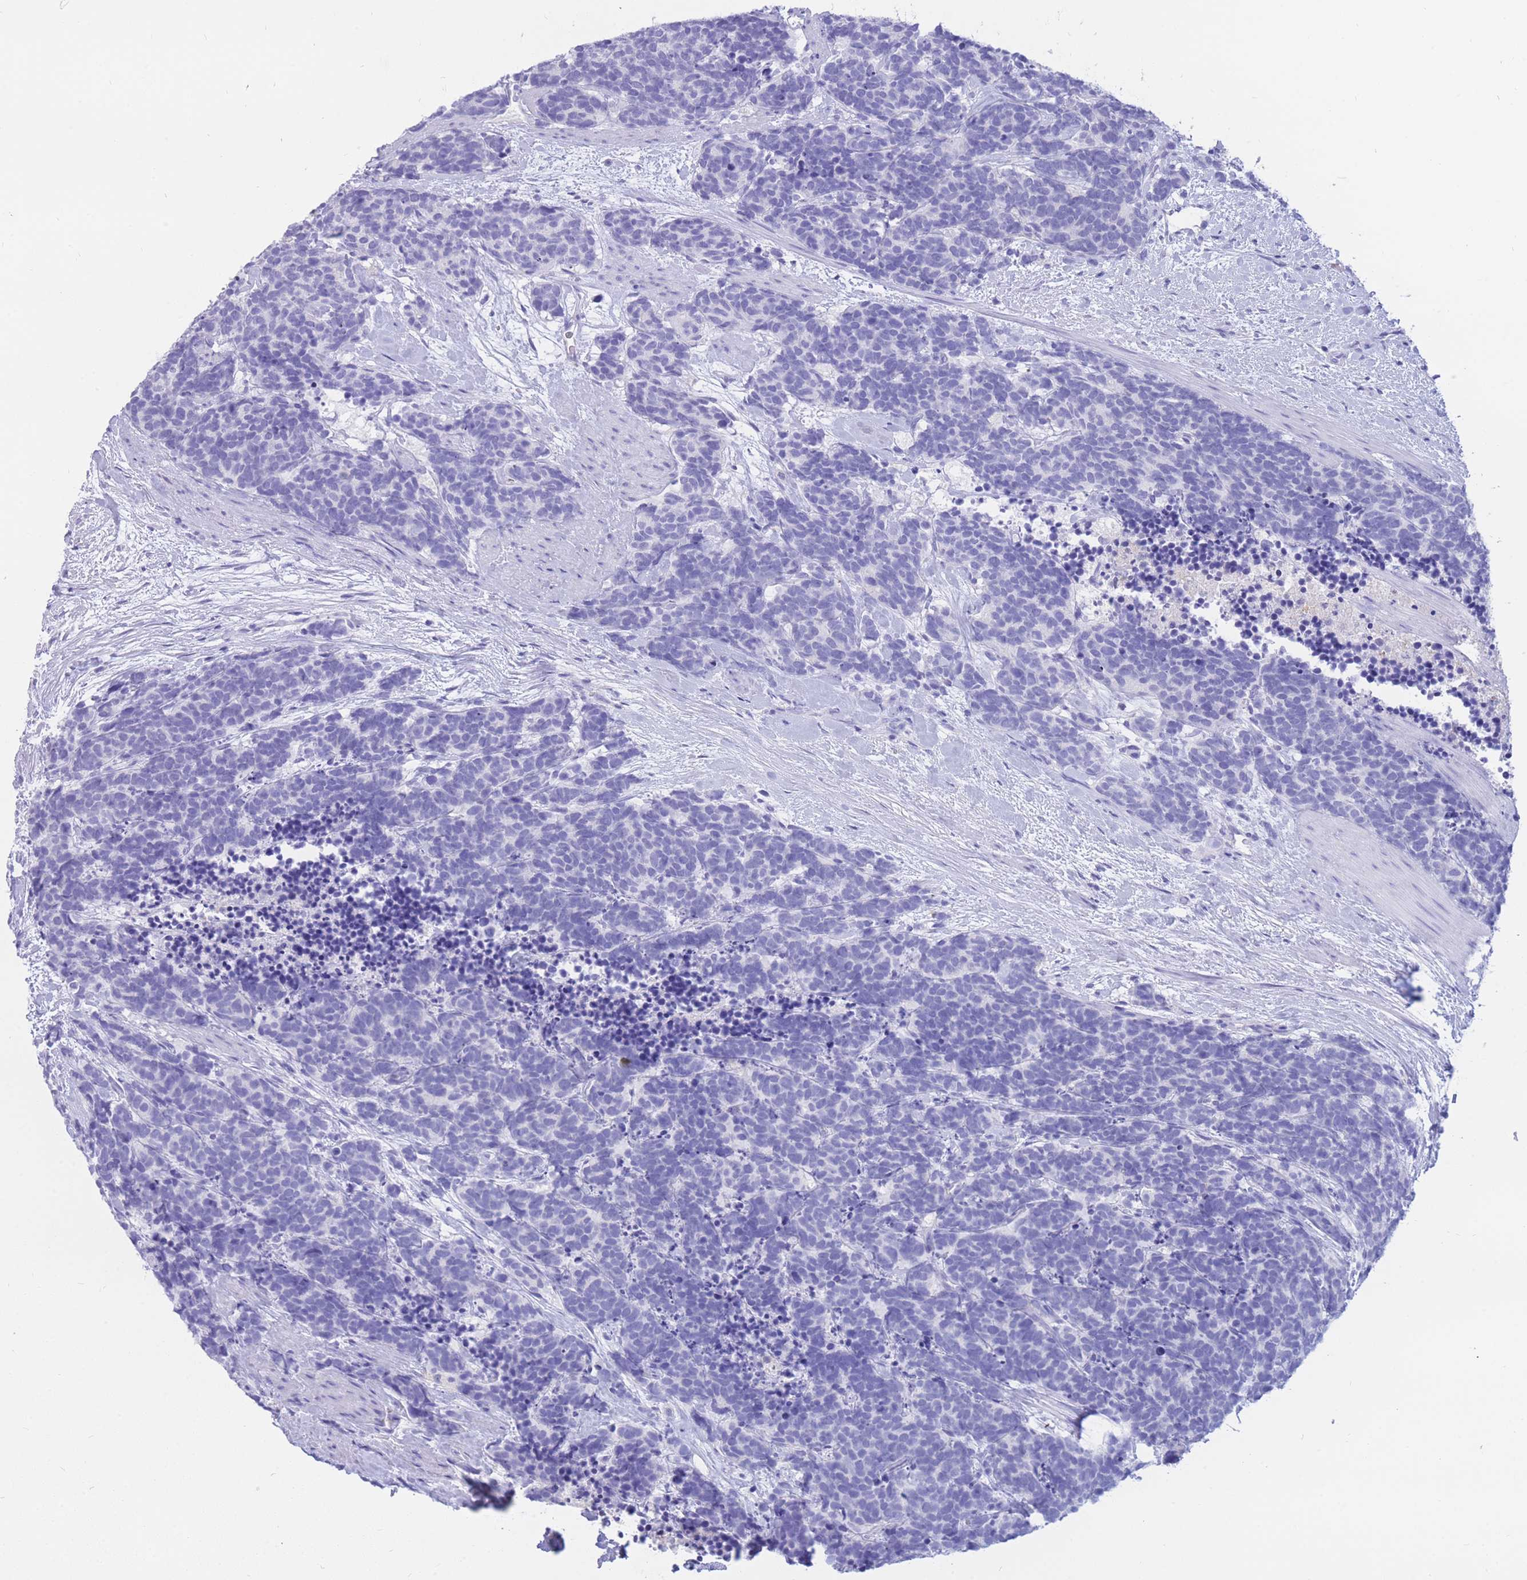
{"staining": {"intensity": "negative", "quantity": "none", "location": "none"}, "tissue": "carcinoid", "cell_type": "Tumor cells", "image_type": "cancer", "snomed": [{"axis": "morphology", "description": "Carcinoma, NOS"}, {"axis": "morphology", "description": "Carcinoid, malignant, NOS"}, {"axis": "topography", "description": "Prostate"}], "caption": "Photomicrograph shows no significant protein expression in tumor cells of malignant carcinoid.", "gene": "SULT1A1", "patient": {"sex": "male", "age": 57}}